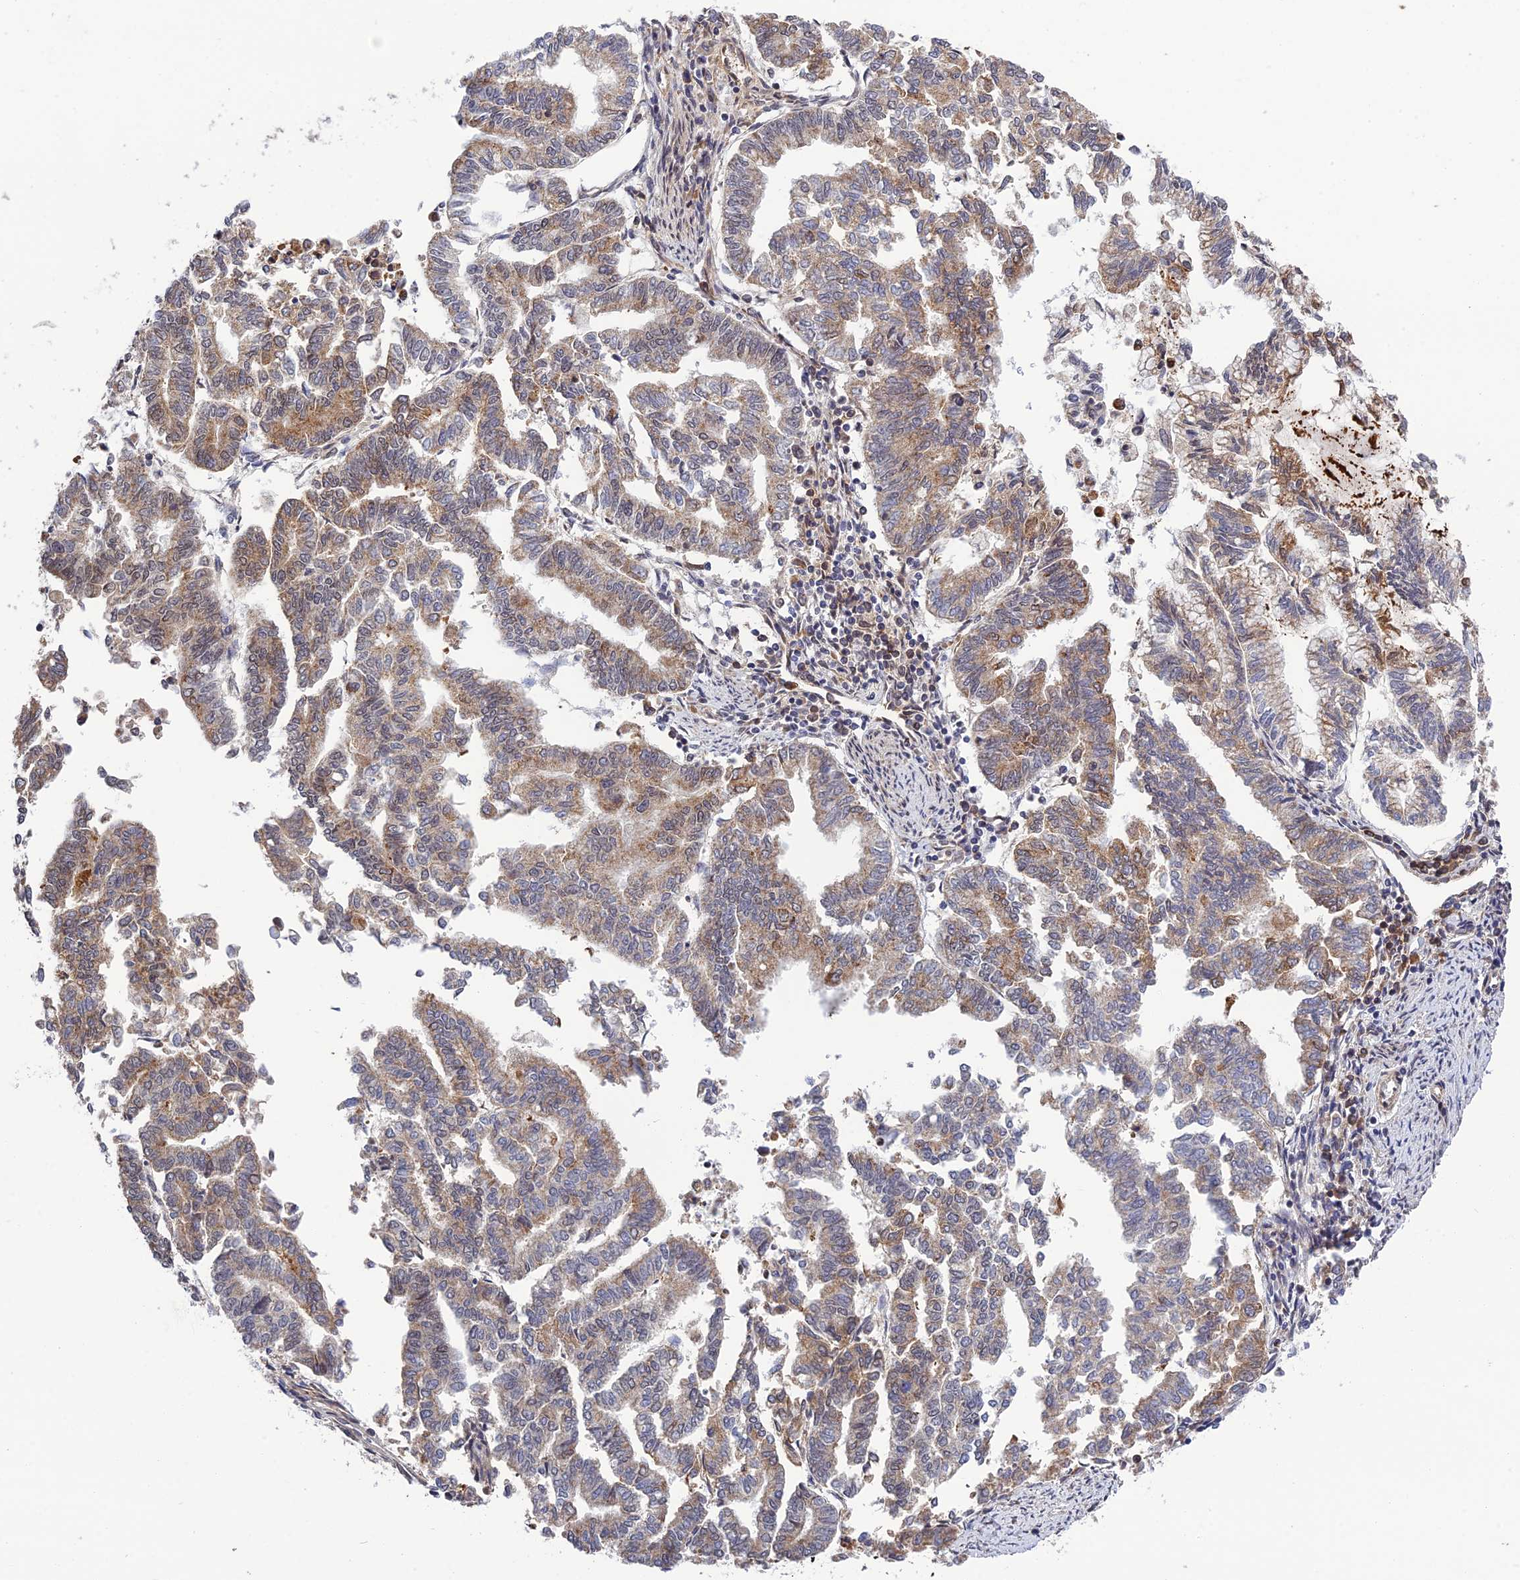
{"staining": {"intensity": "moderate", "quantity": "25%-75%", "location": "cytoplasmic/membranous"}, "tissue": "endometrial cancer", "cell_type": "Tumor cells", "image_type": "cancer", "snomed": [{"axis": "morphology", "description": "Adenocarcinoma, NOS"}, {"axis": "topography", "description": "Endometrium"}], "caption": "IHC of human endometrial cancer demonstrates medium levels of moderate cytoplasmic/membranous expression in about 25%-75% of tumor cells.", "gene": "REXO1", "patient": {"sex": "female", "age": 79}}